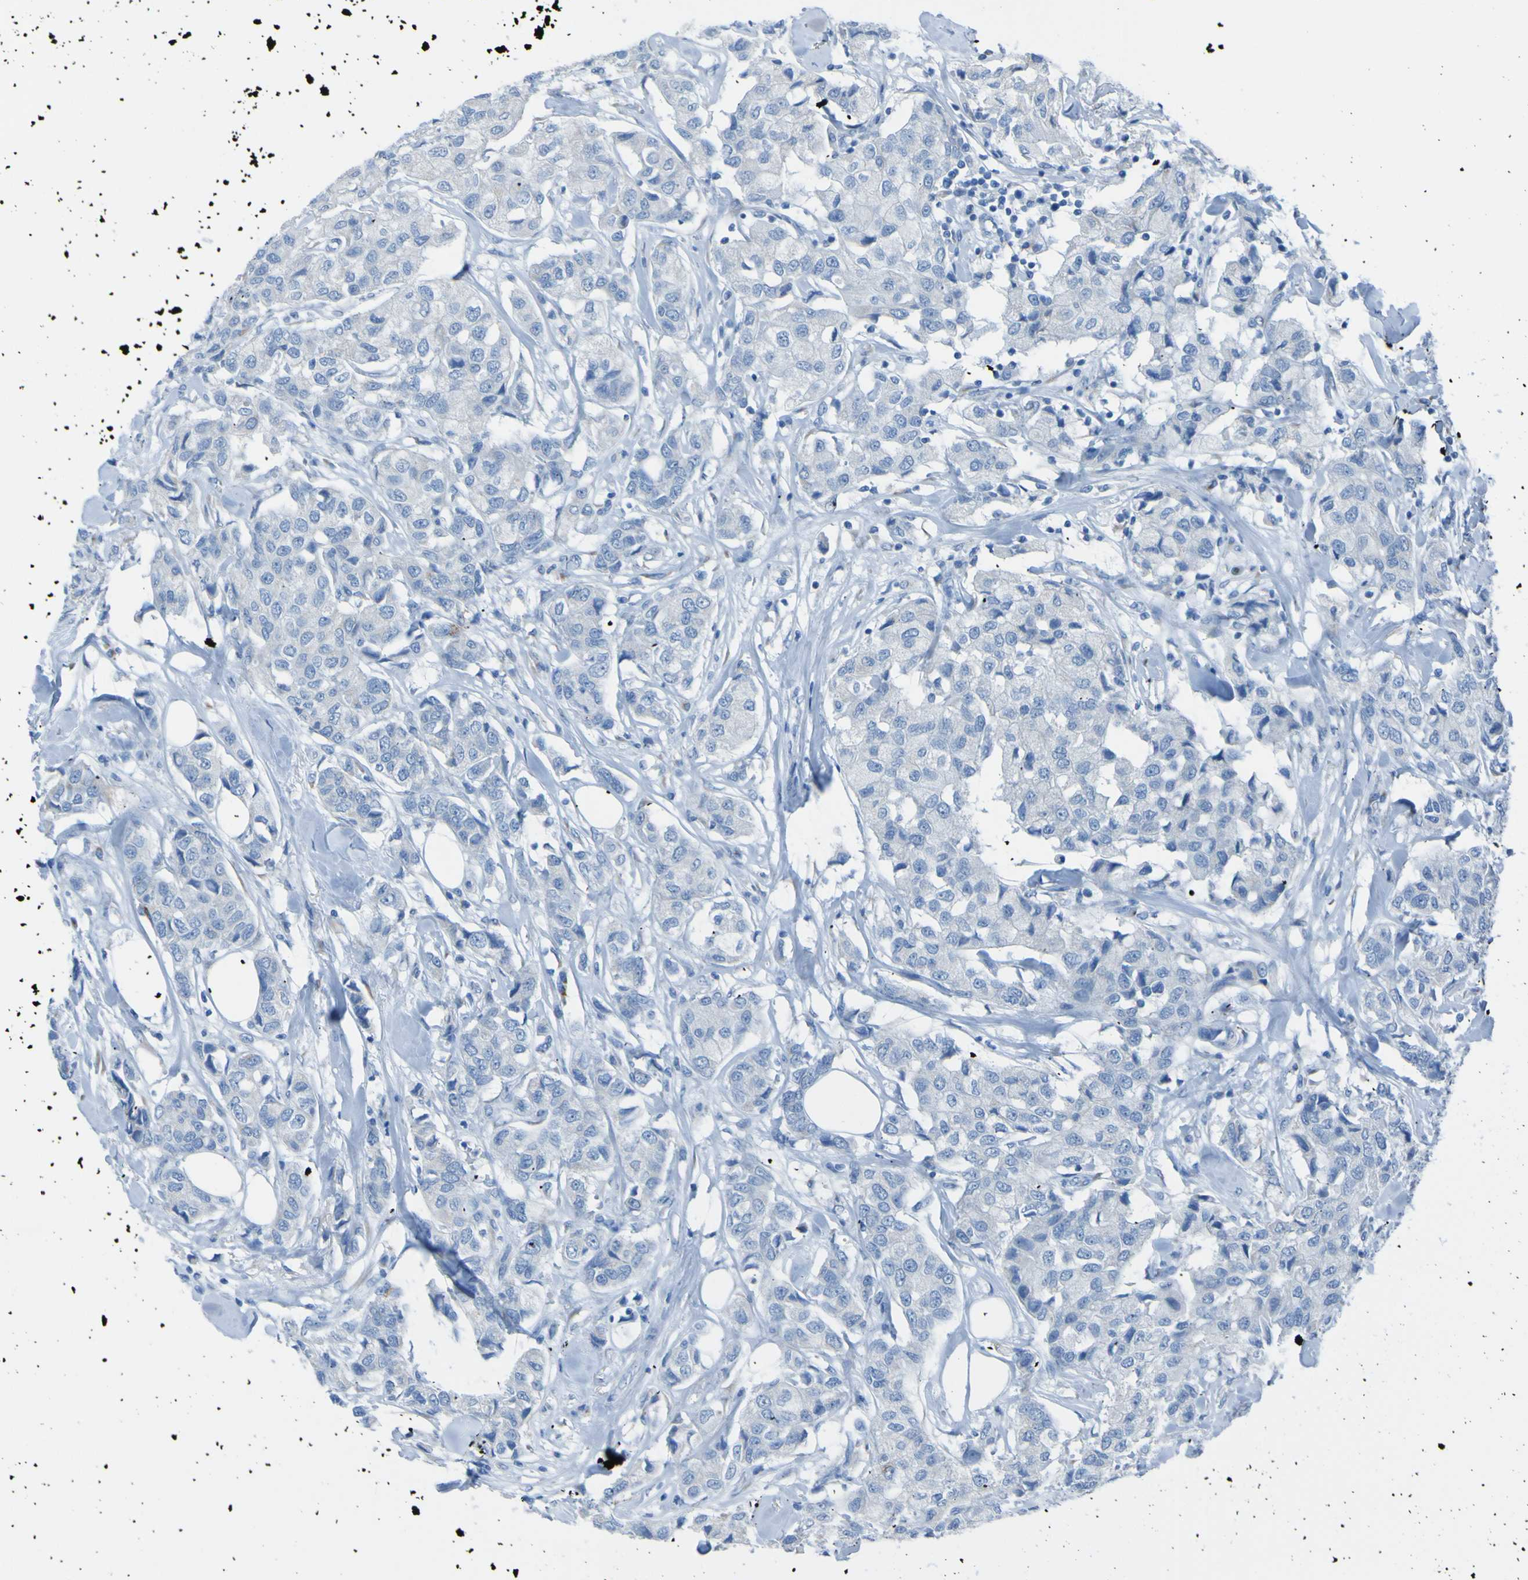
{"staining": {"intensity": "negative", "quantity": "none", "location": "none"}, "tissue": "breast cancer", "cell_type": "Tumor cells", "image_type": "cancer", "snomed": [{"axis": "morphology", "description": "Duct carcinoma"}, {"axis": "topography", "description": "Breast"}], "caption": "Breast cancer (infiltrating ductal carcinoma) was stained to show a protein in brown. There is no significant staining in tumor cells.", "gene": "ACMSD", "patient": {"sex": "female", "age": 80}}